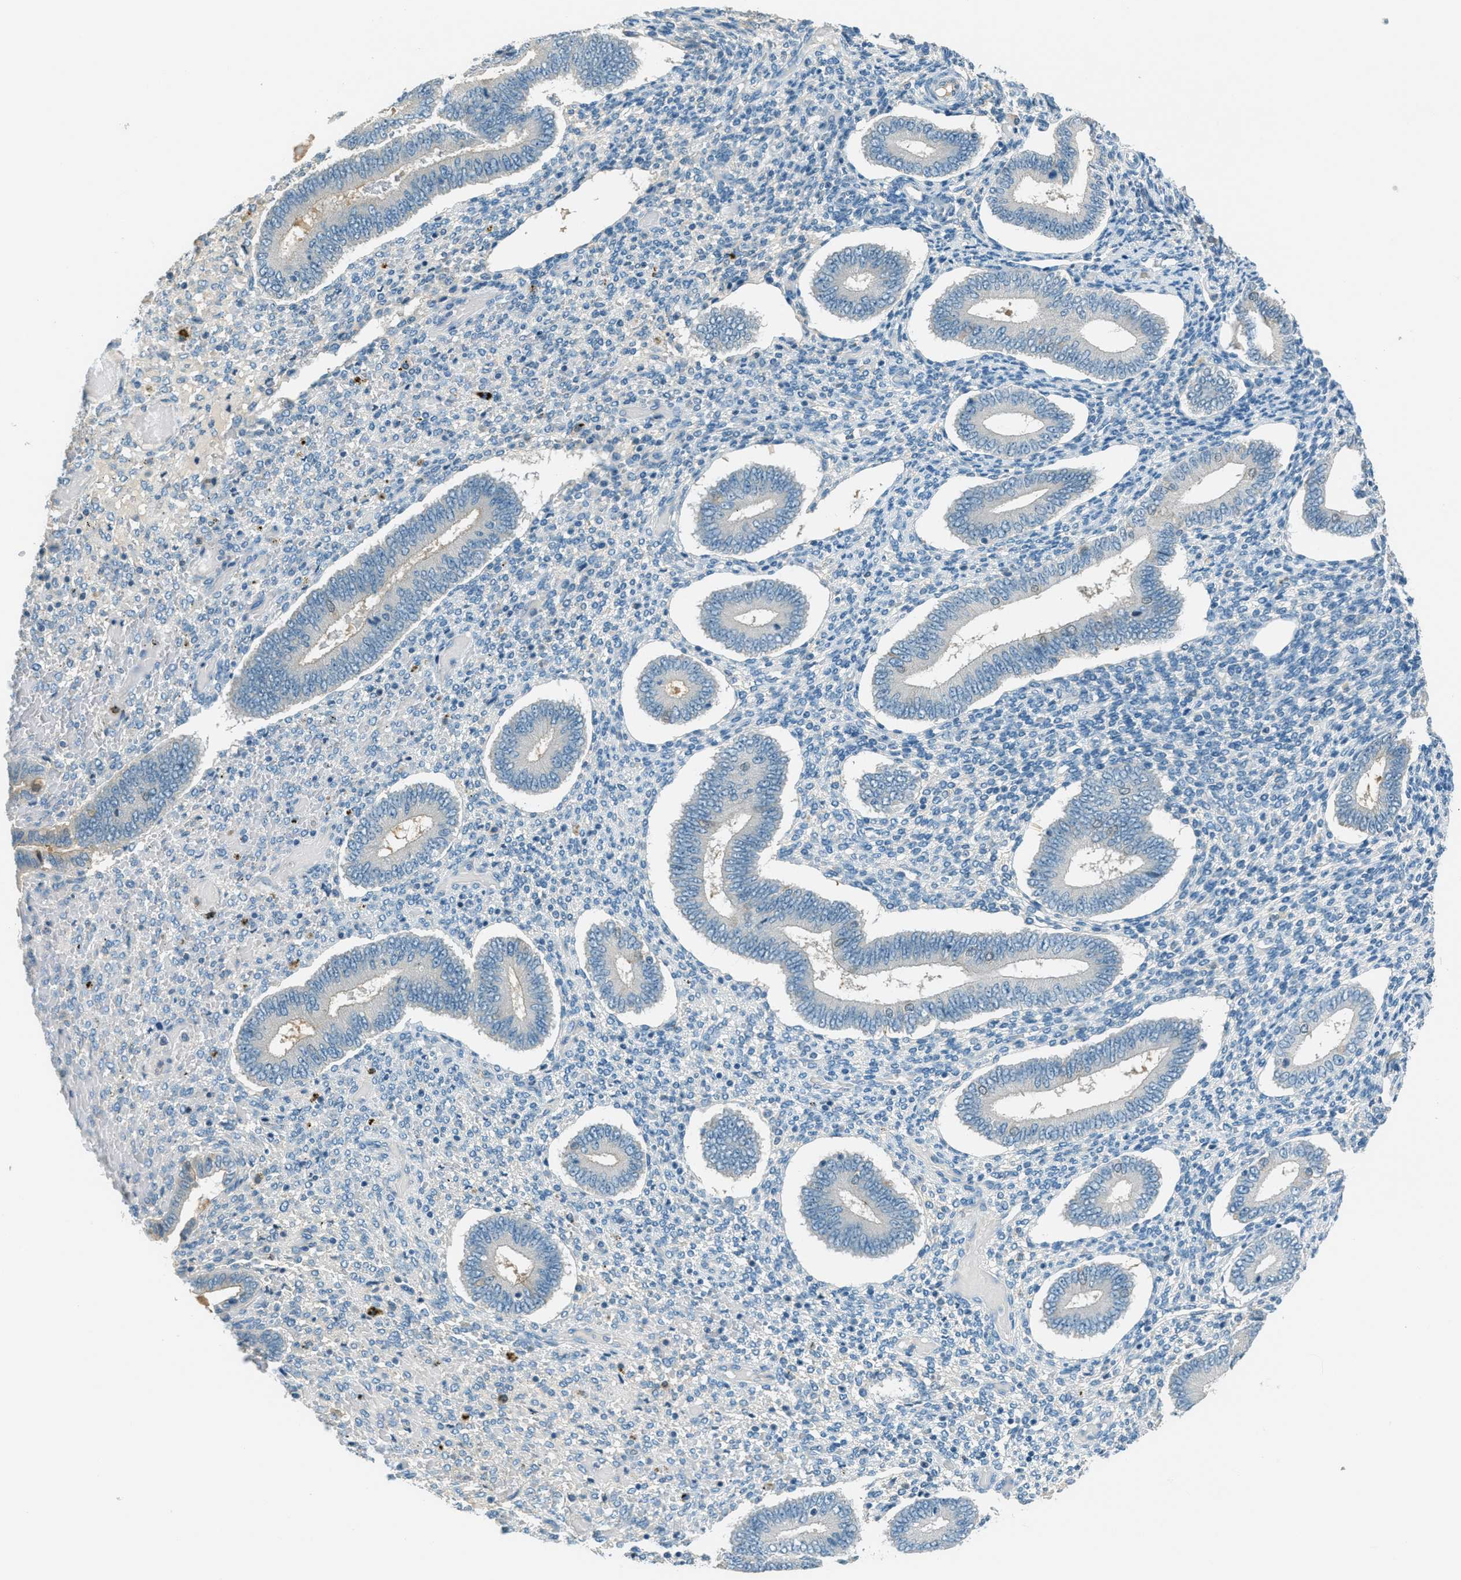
{"staining": {"intensity": "negative", "quantity": "none", "location": "none"}, "tissue": "endometrium", "cell_type": "Cells in endometrial stroma", "image_type": "normal", "snomed": [{"axis": "morphology", "description": "Normal tissue, NOS"}, {"axis": "topography", "description": "Endometrium"}], "caption": "This is a image of IHC staining of benign endometrium, which shows no expression in cells in endometrial stroma.", "gene": "MSLN", "patient": {"sex": "female", "age": 42}}